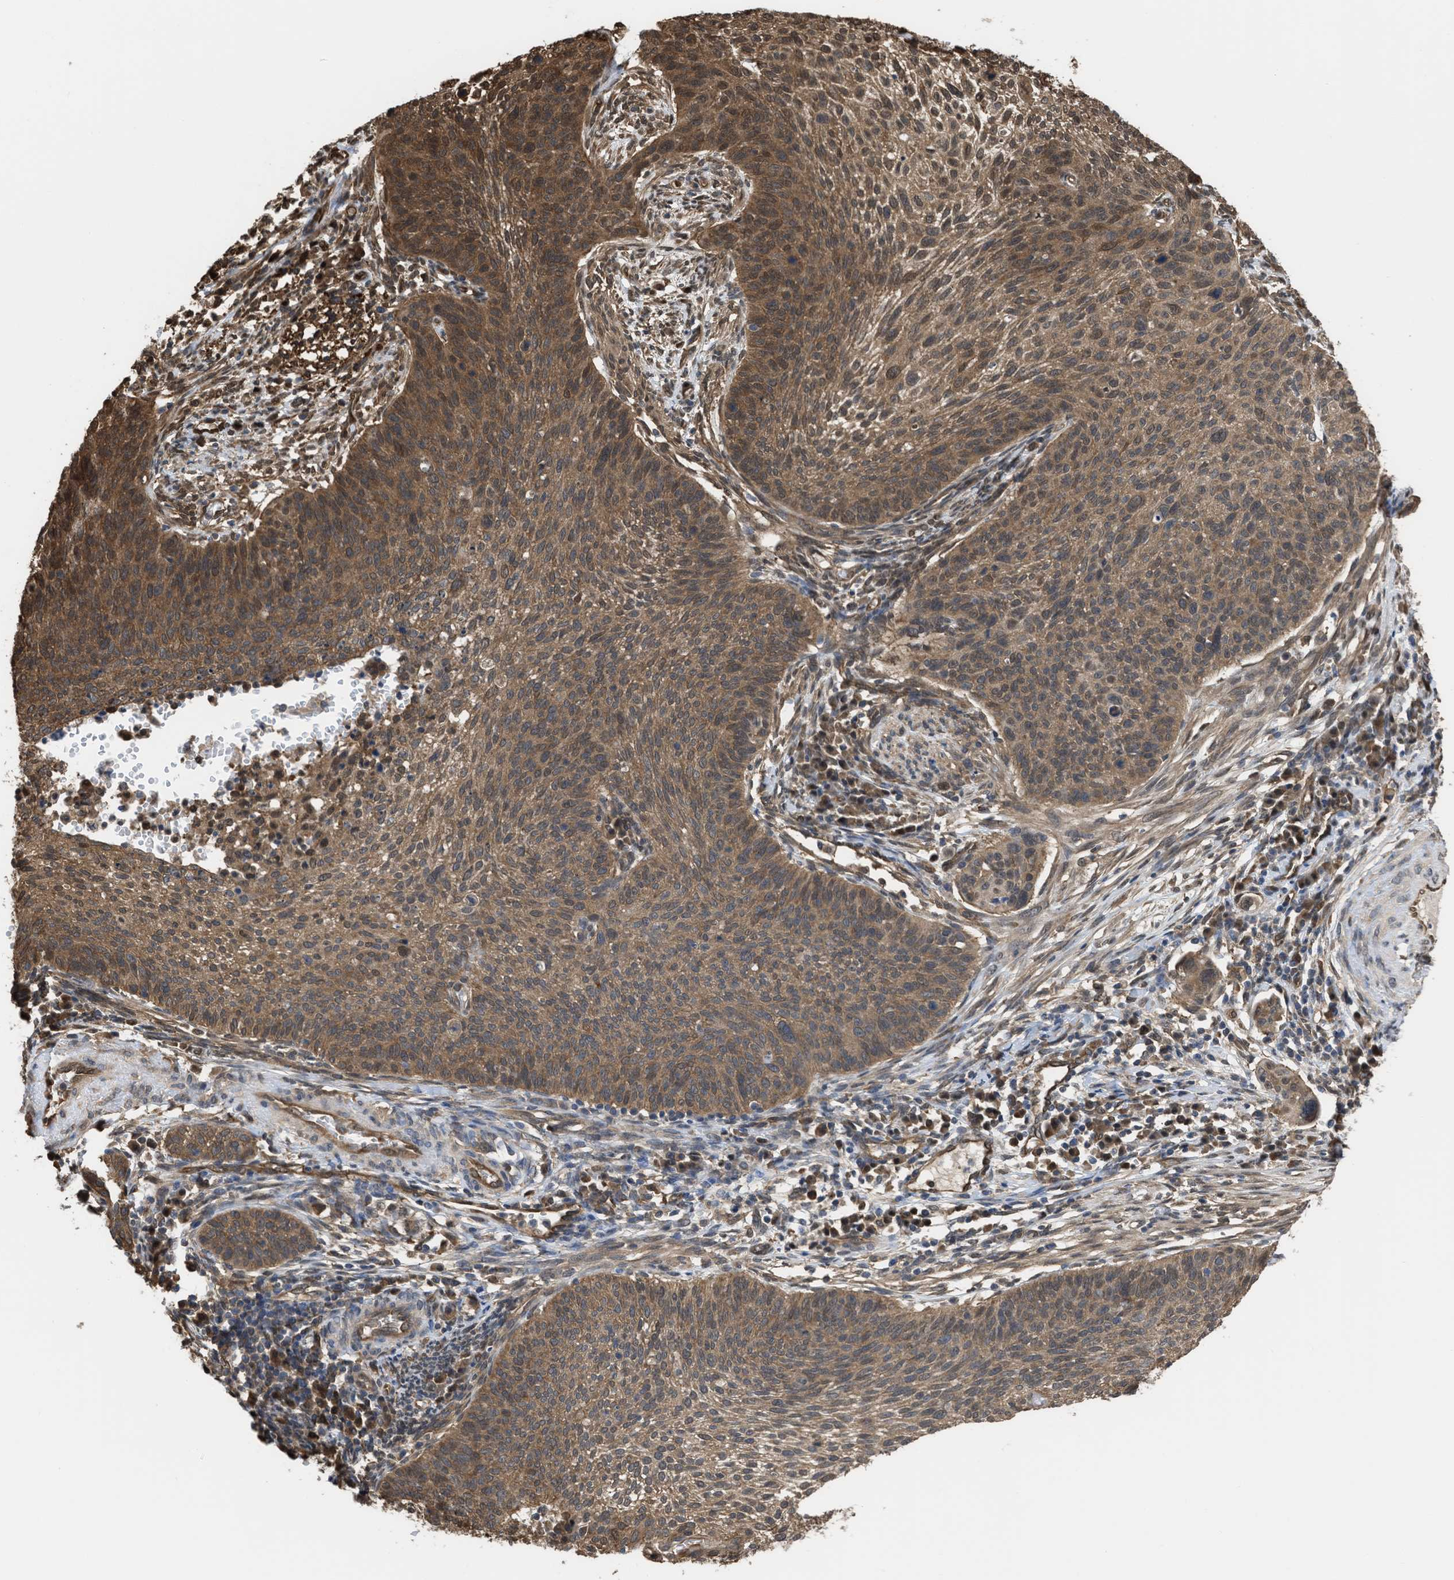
{"staining": {"intensity": "moderate", "quantity": ">75%", "location": "cytoplasmic/membranous"}, "tissue": "cervical cancer", "cell_type": "Tumor cells", "image_type": "cancer", "snomed": [{"axis": "morphology", "description": "Squamous cell carcinoma, NOS"}, {"axis": "topography", "description": "Cervix"}], "caption": "Immunohistochemistry histopathology image of neoplastic tissue: cervical squamous cell carcinoma stained using immunohistochemistry displays medium levels of moderate protein expression localized specifically in the cytoplasmic/membranous of tumor cells, appearing as a cytoplasmic/membranous brown color.", "gene": "YWHAG", "patient": {"sex": "female", "age": 70}}